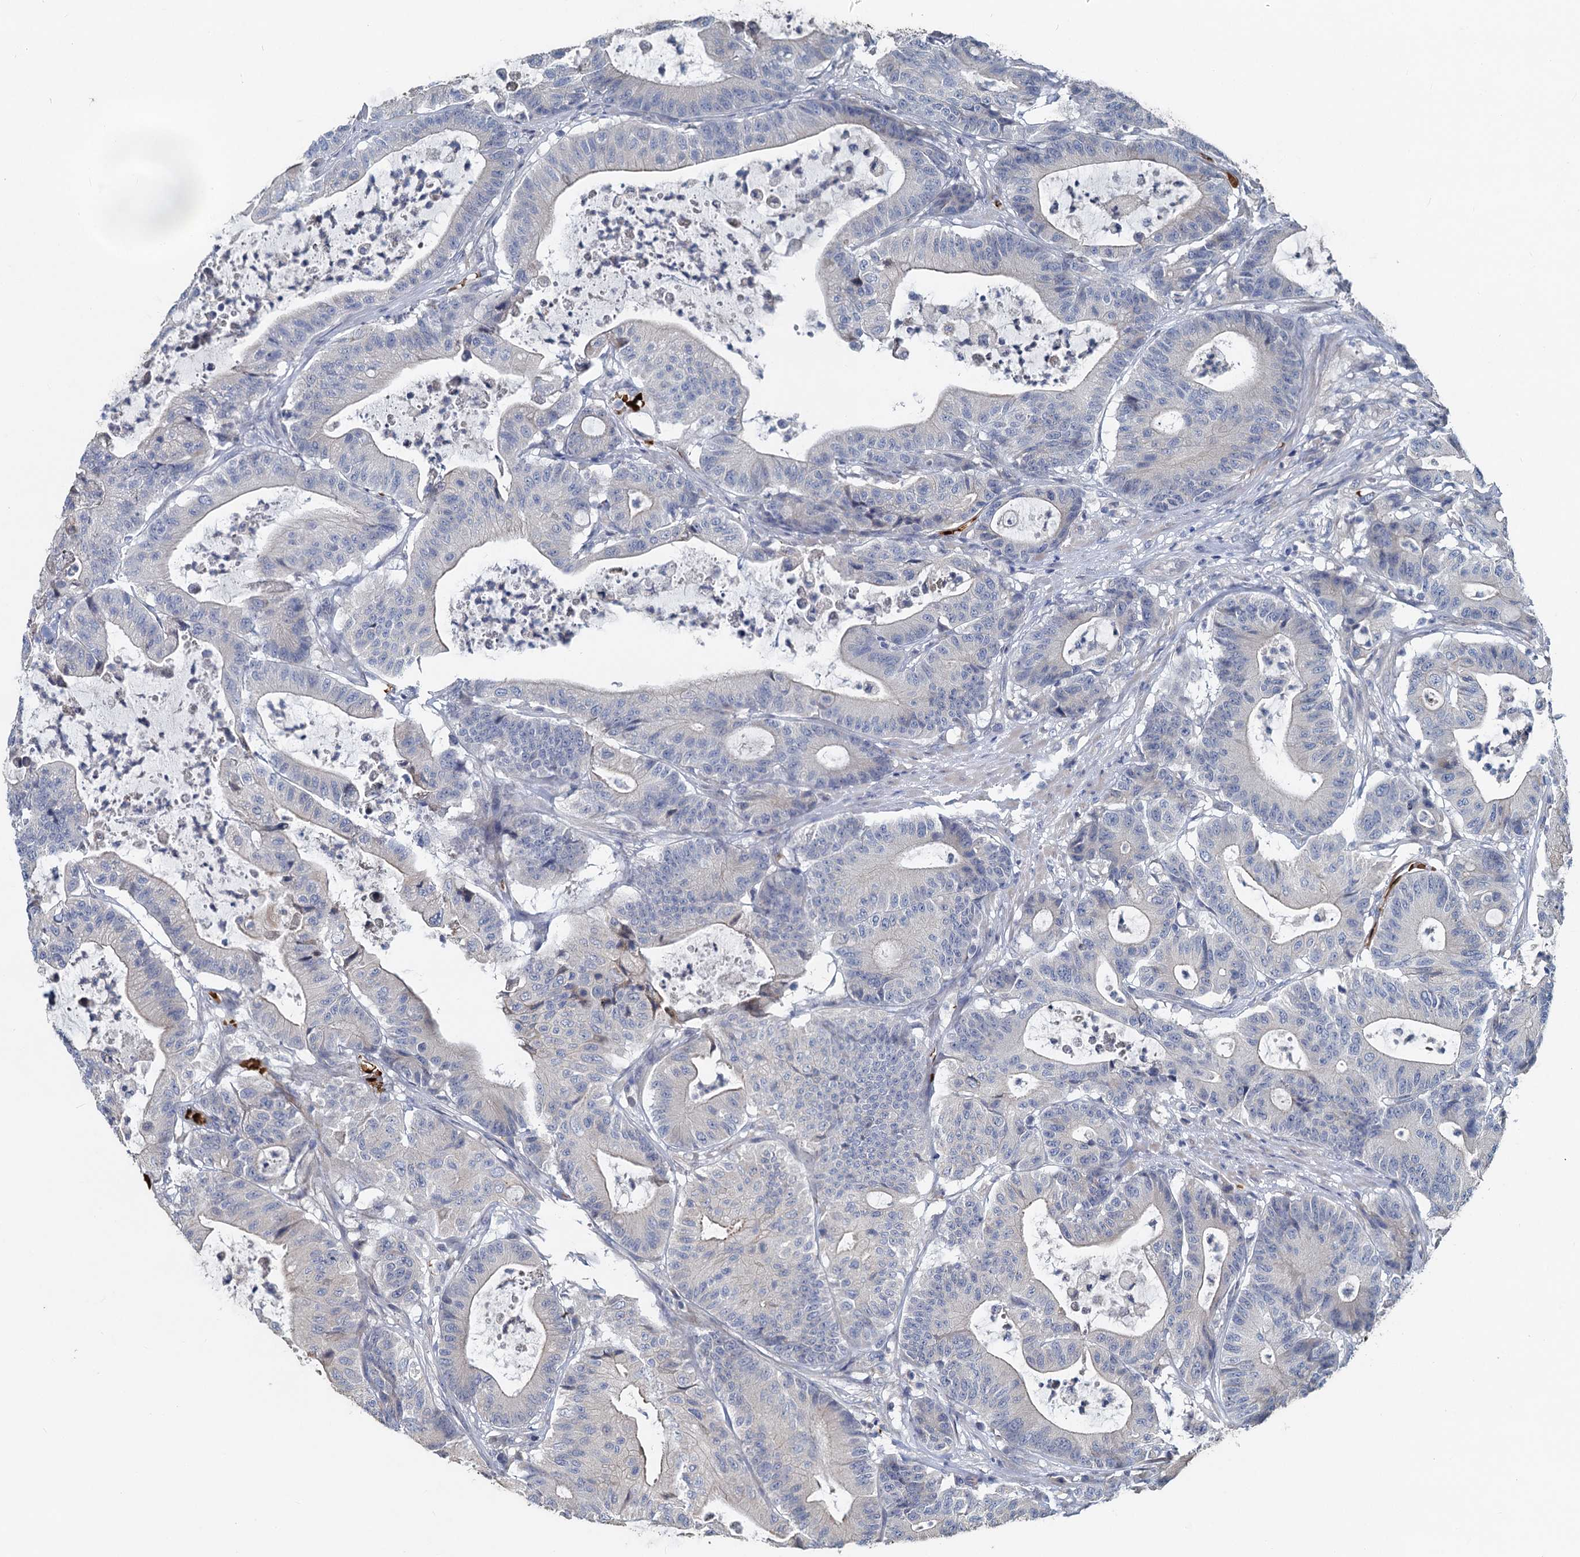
{"staining": {"intensity": "negative", "quantity": "none", "location": "none"}, "tissue": "colorectal cancer", "cell_type": "Tumor cells", "image_type": "cancer", "snomed": [{"axis": "morphology", "description": "Adenocarcinoma, NOS"}, {"axis": "topography", "description": "Colon"}], "caption": "This micrograph is of colorectal cancer stained with immunohistochemistry to label a protein in brown with the nuclei are counter-stained blue. There is no staining in tumor cells. (DAB (3,3'-diaminobenzidine) immunohistochemistry with hematoxylin counter stain).", "gene": "TCTN2", "patient": {"sex": "female", "age": 84}}